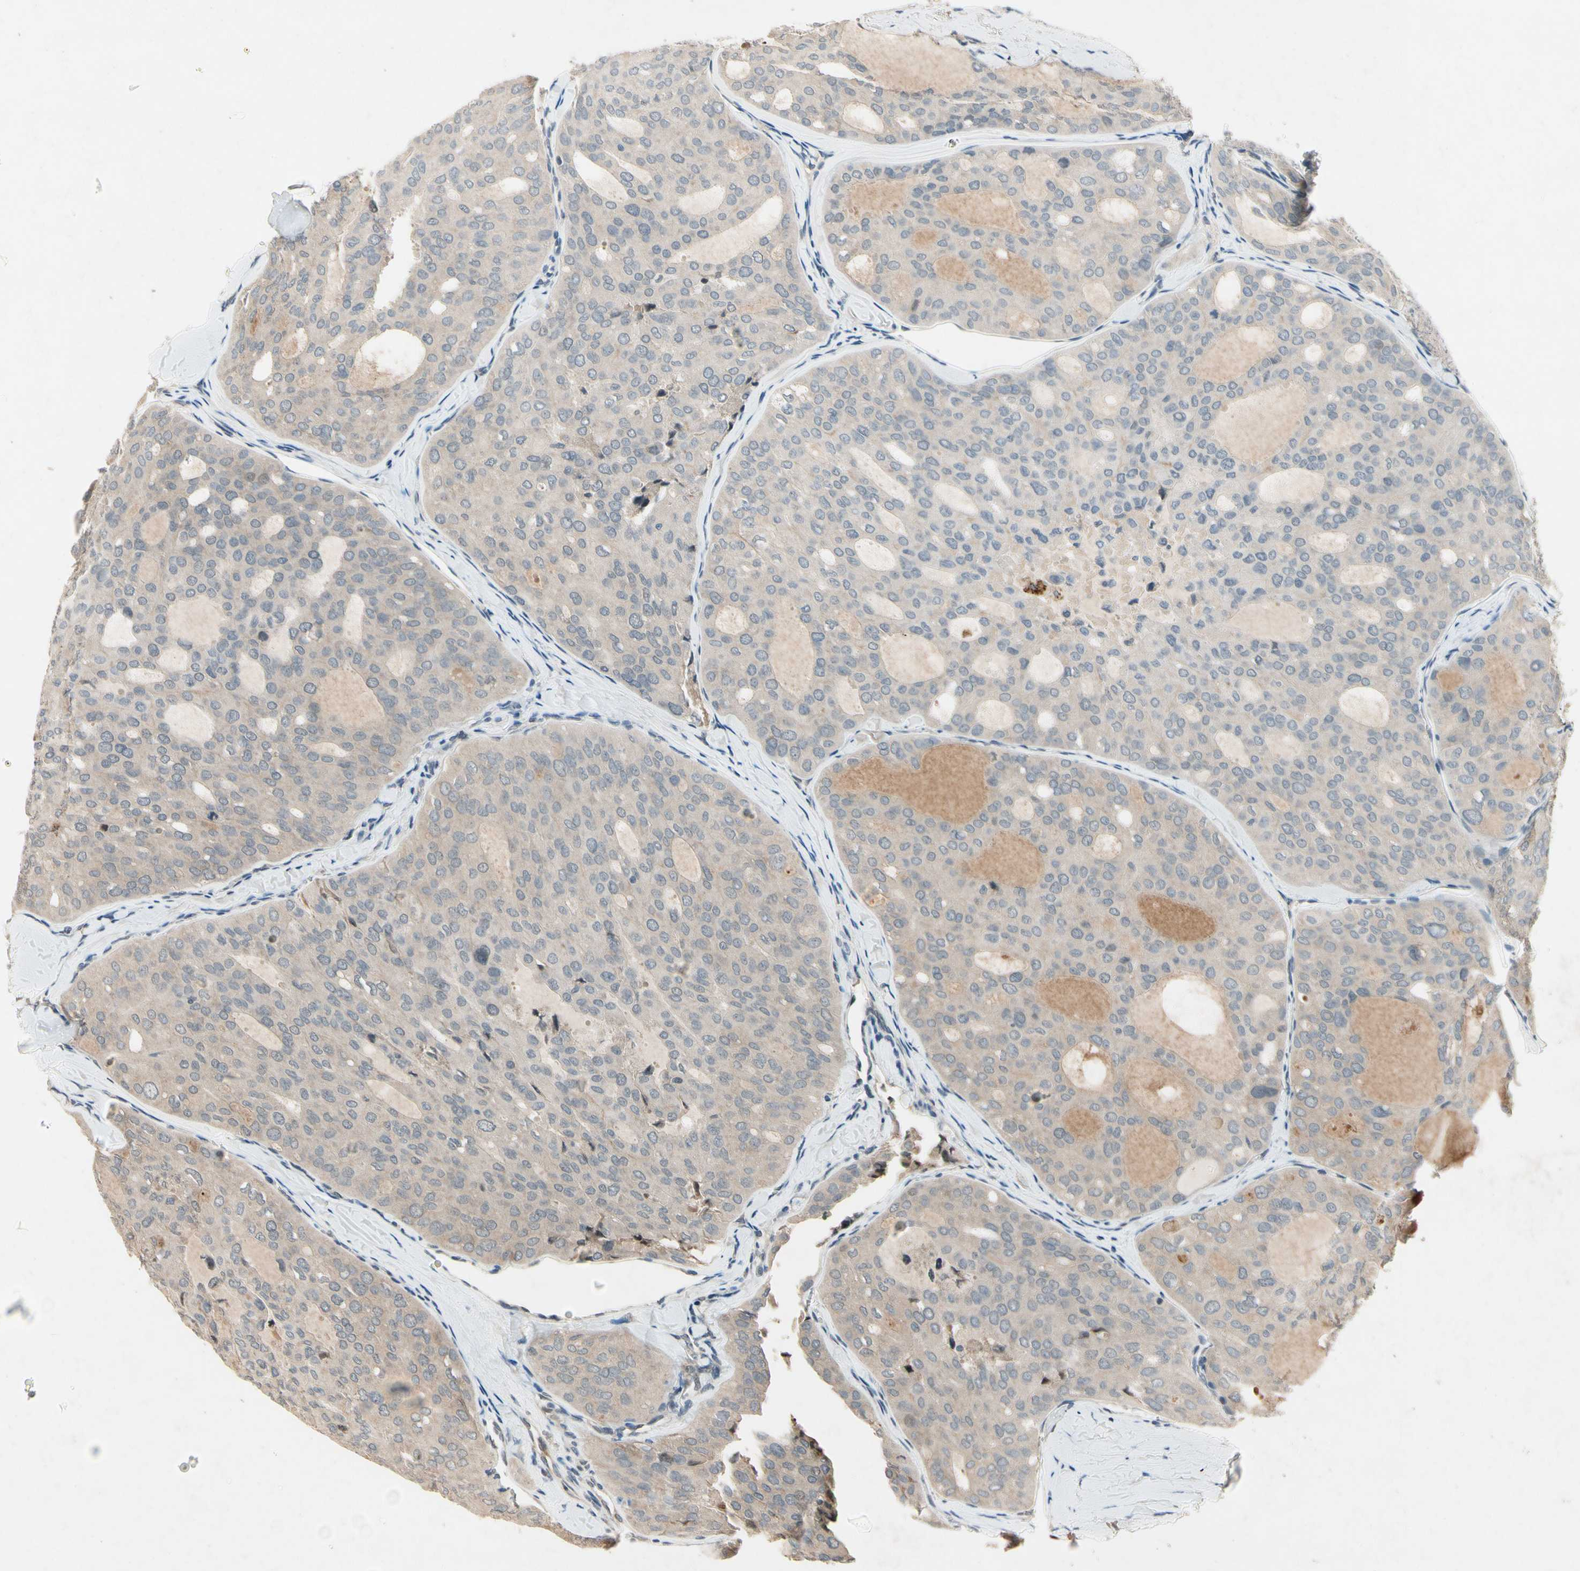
{"staining": {"intensity": "weak", "quantity": ">75%", "location": "cytoplasmic/membranous"}, "tissue": "thyroid cancer", "cell_type": "Tumor cells", "image_type": "cancer", "snomed": [{"axis": "morphology", "description": "Follicular adenoma carcinoma, NOS"}, {"axis": "topography", "description": "Thyroid gland"}], "caption": "A micrograph showing weak cytoplasmic/membranous staining in approximately >75% of tumor cells in thyroid cancer (follicular adenoma carcinoma), as visualized by brown immunohistochemical staining.", "gene": "DPY19L3", "patient": {"sex": "male", "age": 75}}